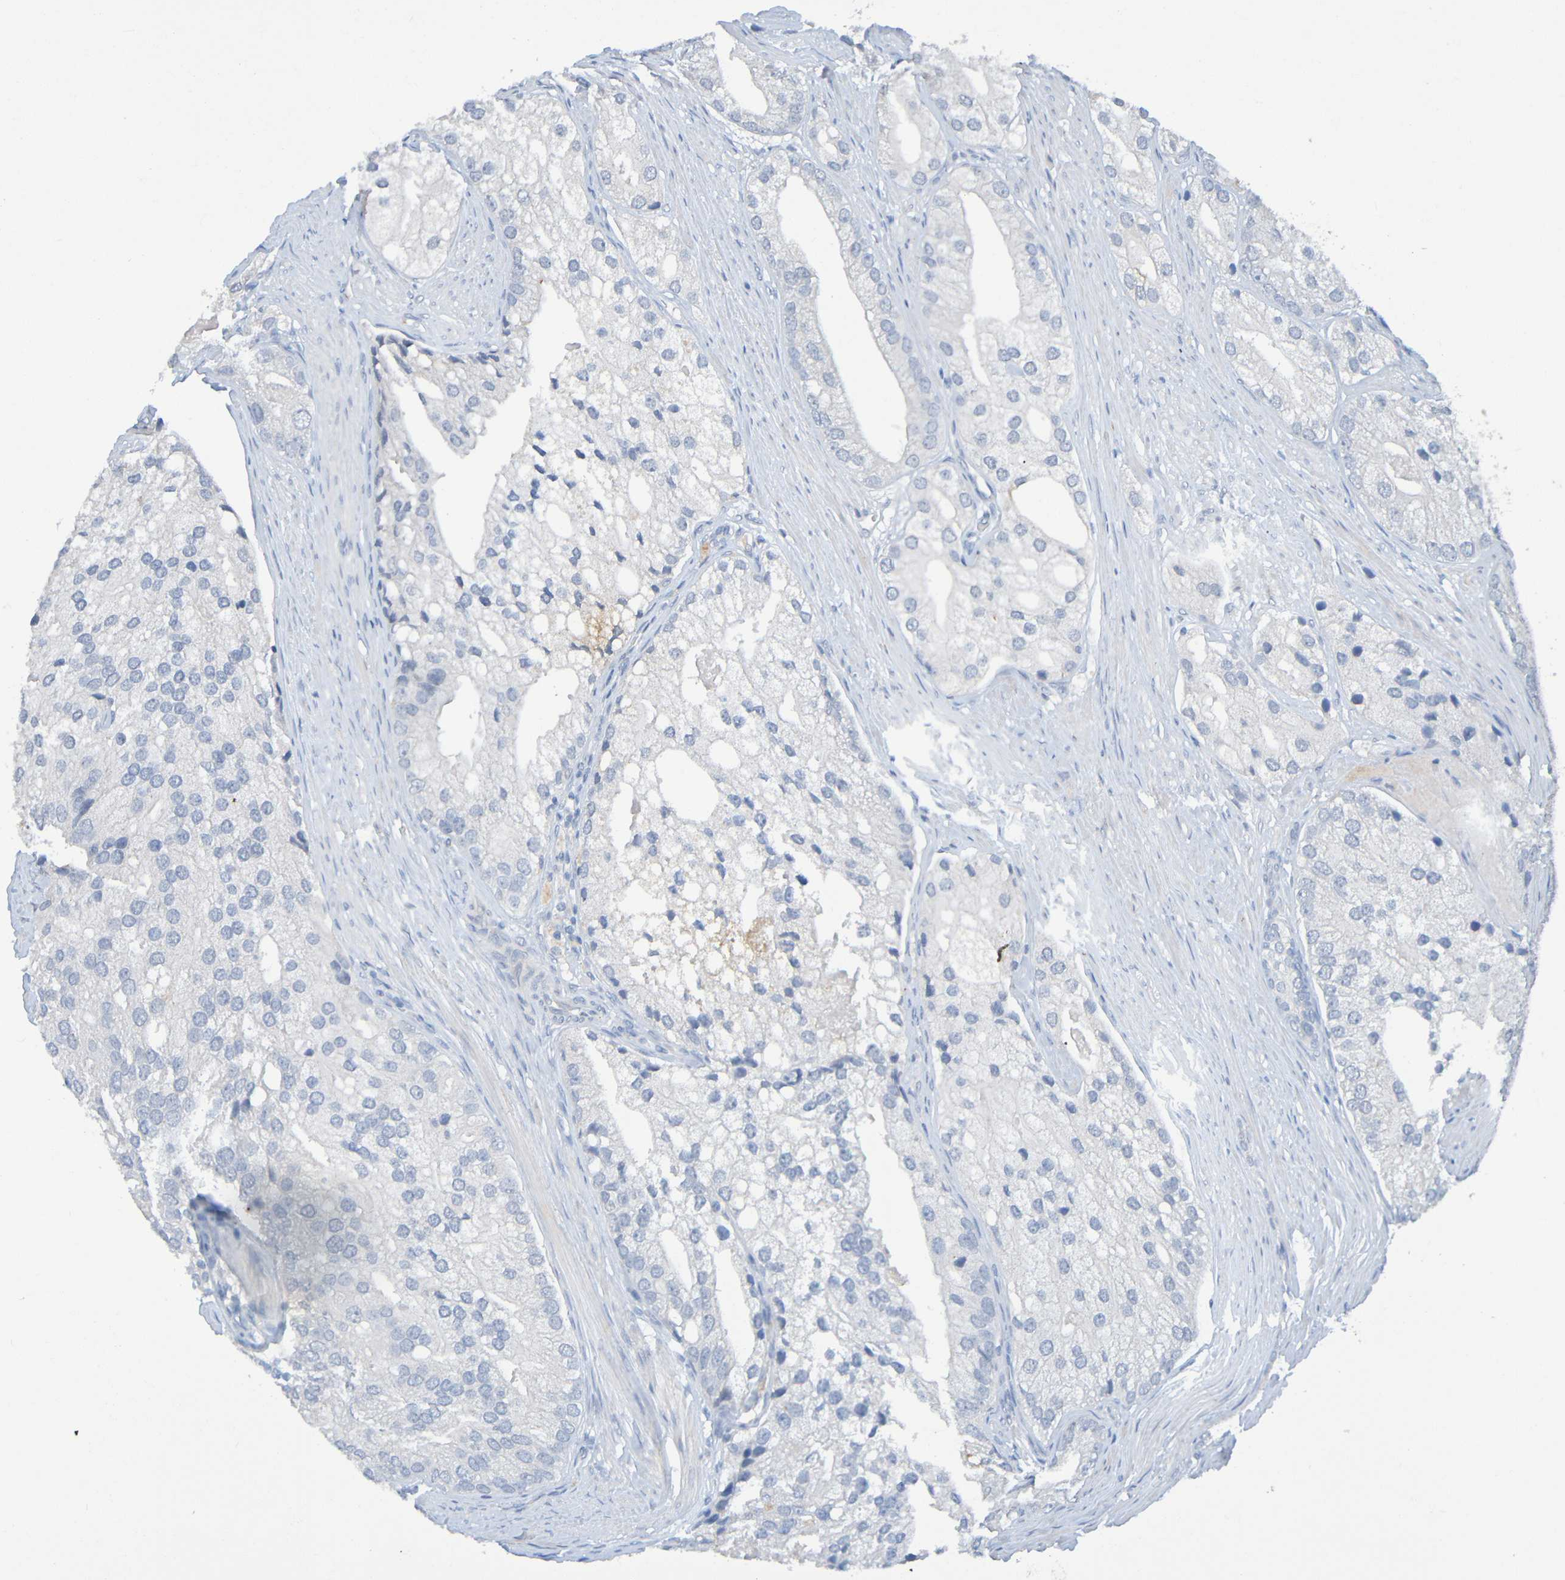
{"staining": {"intensity": "negative", "quantity": "none", "location": "none"}, "tissue": "prostate cancer", "cell_type": "Tumor cells", "image_type": "cancer", "snomed": [{"axis": "morphology", "description": "Adenocarcinoma, Low grade"}, {"axis": "topography", "description": "Prostate"}], "caption": "Immunohistochemistry (IHC) photomicrograph of neoplastic tissue: human prostate cancer stained with DAB (3,3'-diaminobenzidine) exhibits no significant protein expression in tumor cells.", "gene": "IL10", "patient": {"sex": "male", "age": 69}}